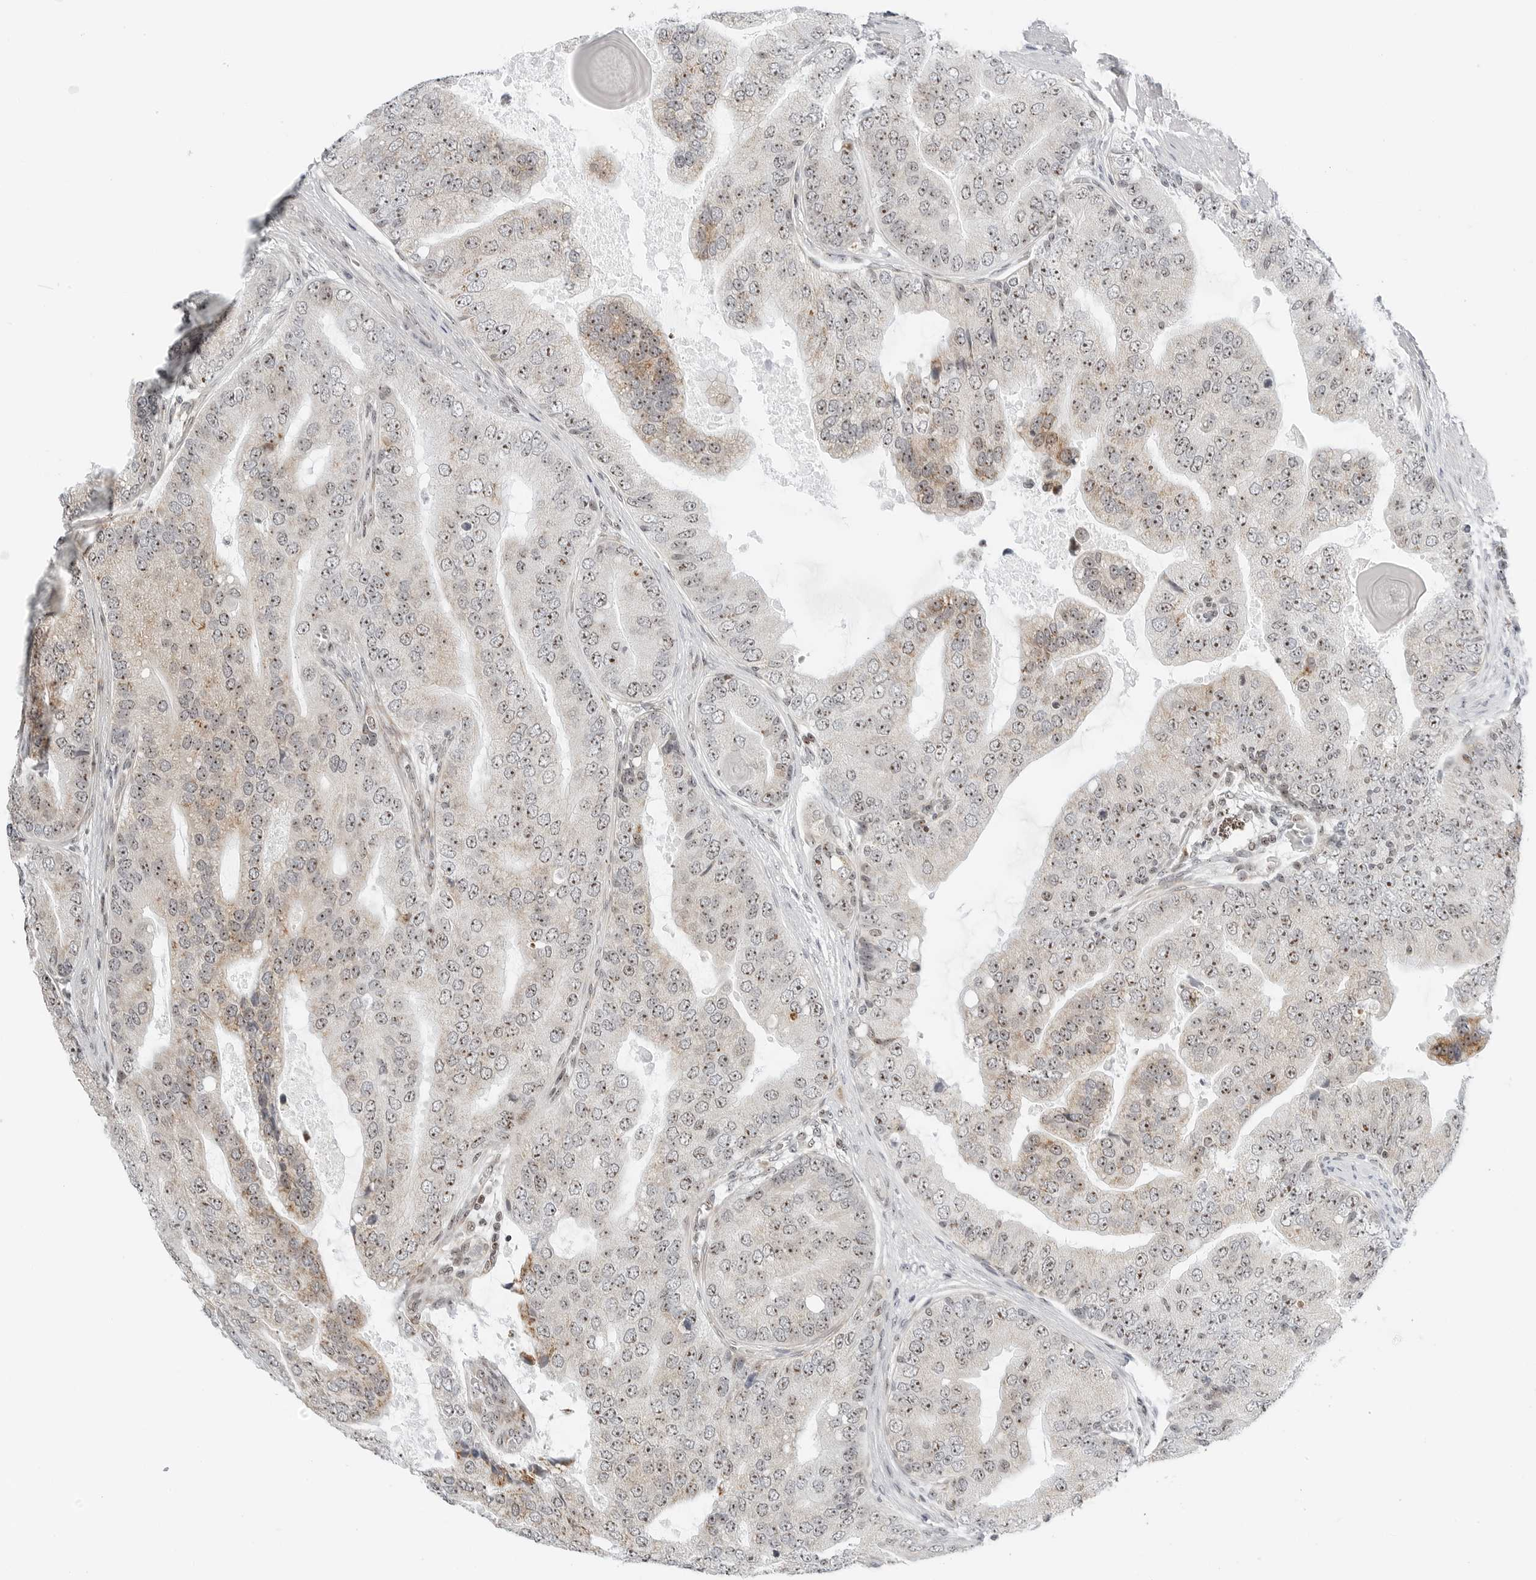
{"staining": {"intensity": "moderate", "quantity": "25%-75%", "location": "nuclear"}, "tissue": "prostate cancer", "cell_type": "Tumor cells", "image_type": "cancer", "snomed": [{"axis": "morphology", "description": "Adenocarcinoma, High grade"}, {"axis": "topography", "description": "Prostate"}], "caption": "A histopathology image of human prostate cancer stained for a protein reveals moderate nuclear brown staining in tumor cells.", "gene": "RIMKLA", "patient": {"sex": "male", "age": 70}}